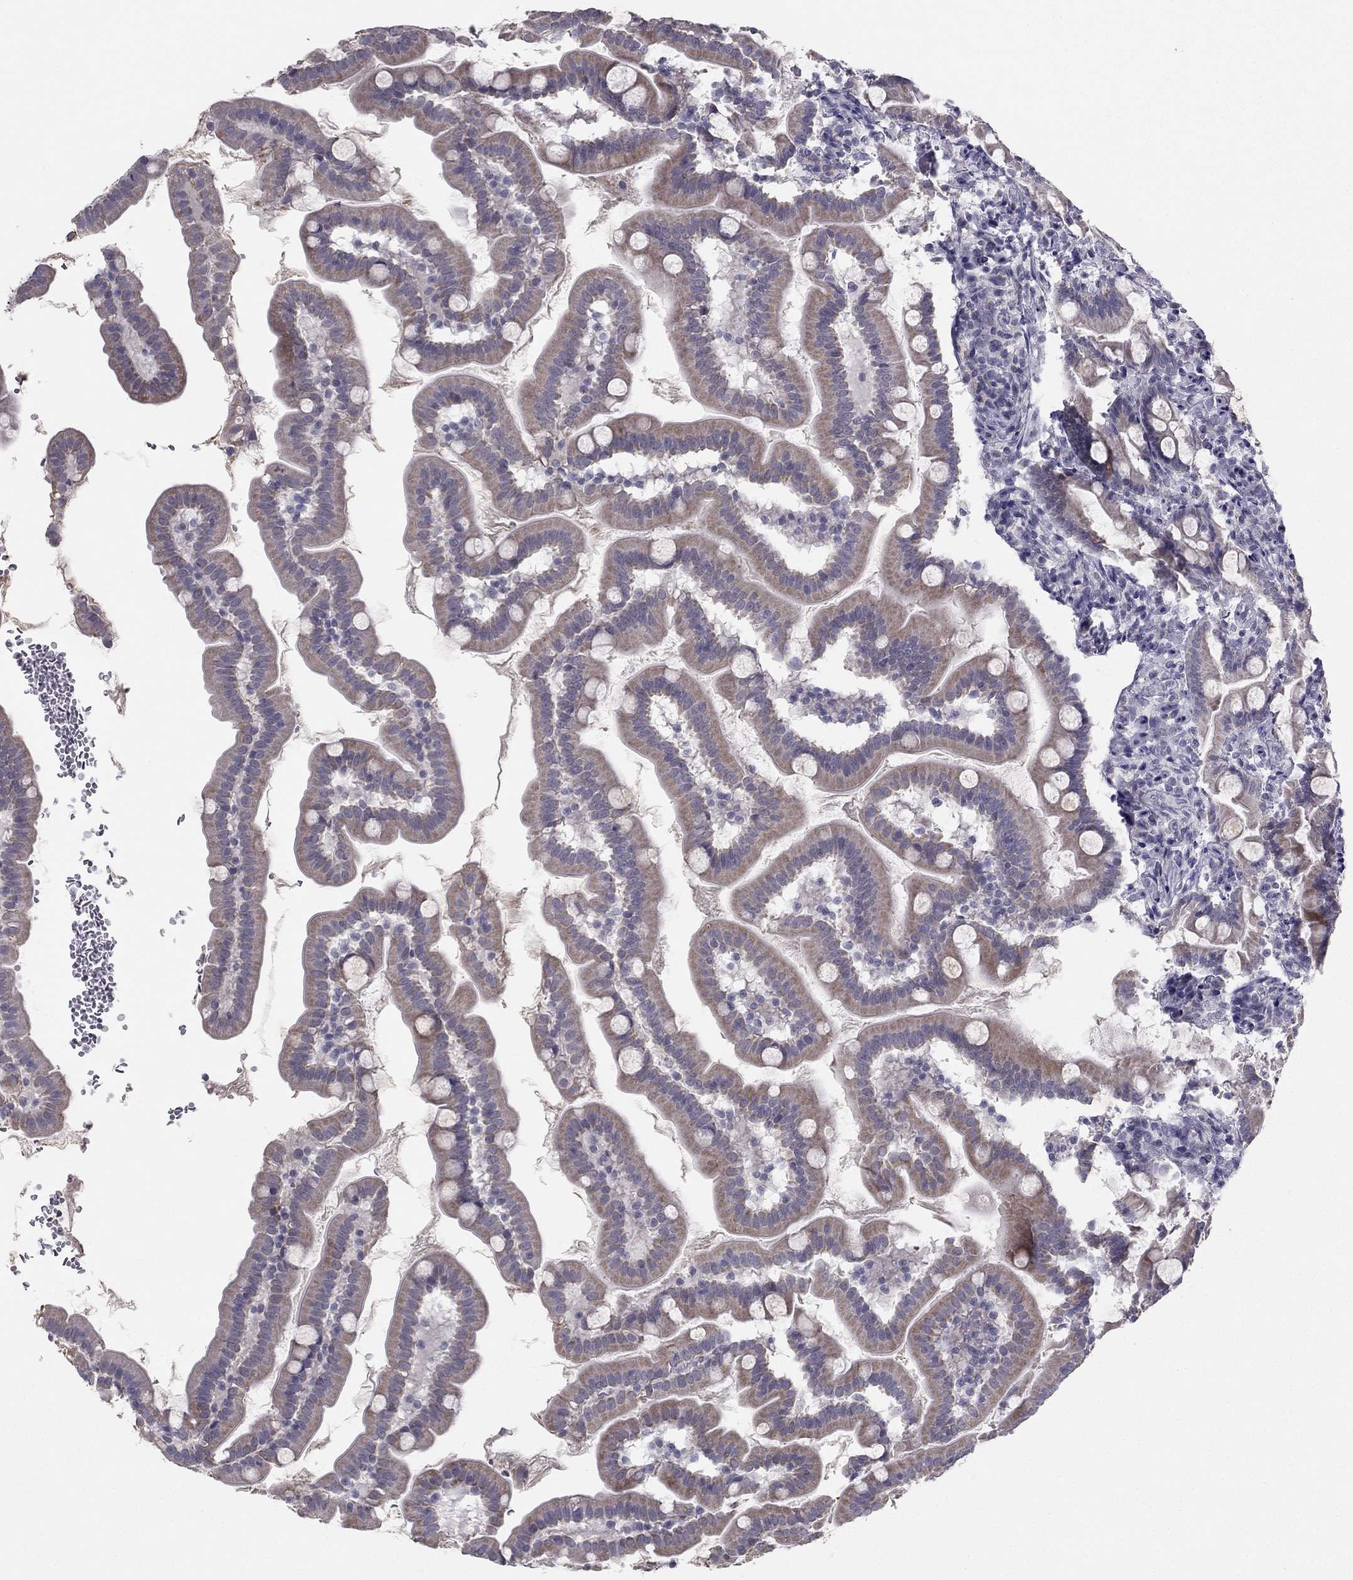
{"staining": {"intensity": "weak", "quantity": "25%-75%", "location": "cytoplasmic/membranous"}, "tissue": "small intestine", "cell_type": "Glandular cells", "image_type": "normal", "snomed": [{"axis": "morphology", "description": "Normal tissue, NOS"}, {"axis": "topography", "description": "Small intestine"}], "caption": "Small intestine stained with a brown dye exhibits weak cytoplasmic/membranous positive positivity in about 25%-75% of glandular cells.", "gene": "C5orf49", "patient": {"sex": "female", "age": 44}}